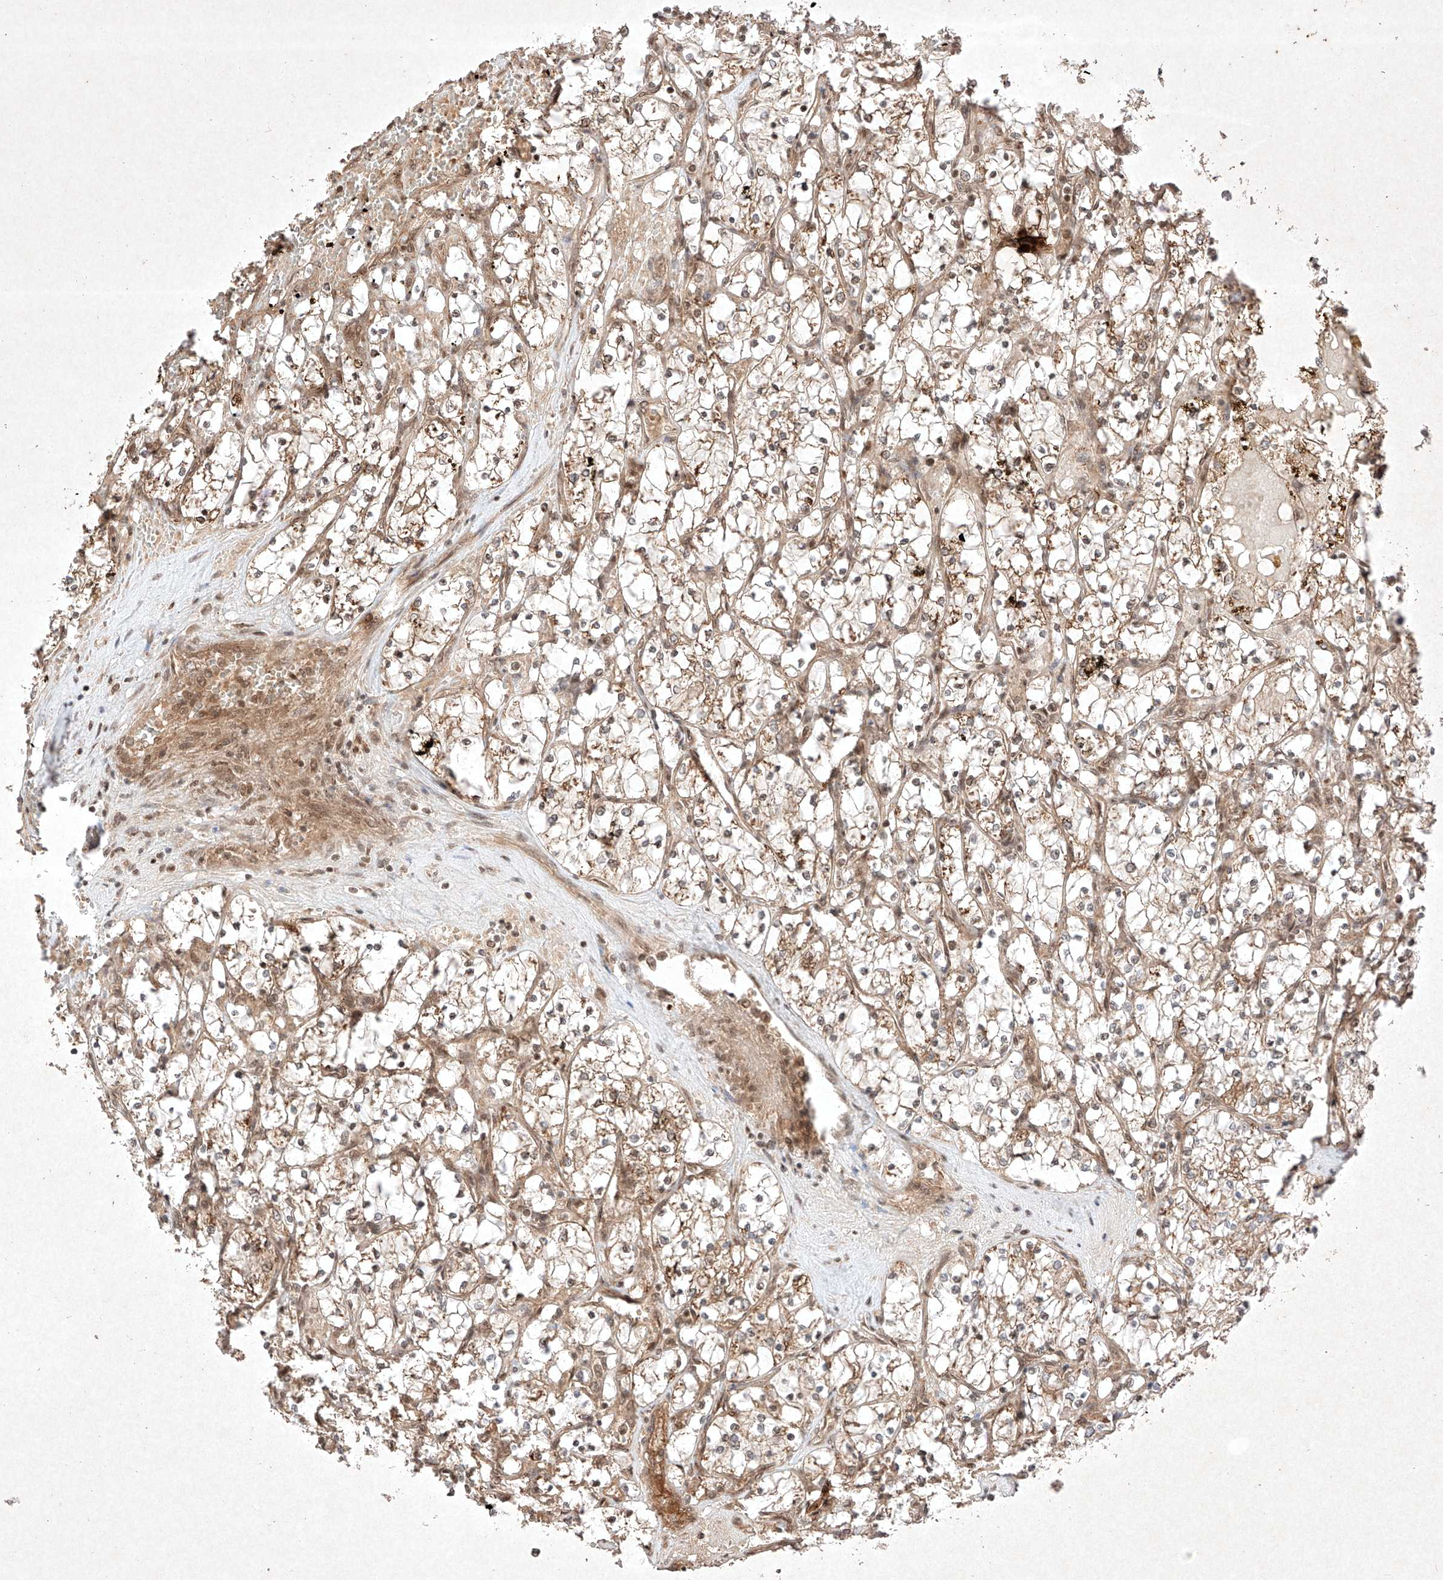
{"staining": {"intensity": "moderate", "quantity": "<25%", "location": "cytoplasmic/membranous"}, "tissue": "renal cancer", "cell_type": "Tumor cells", "image_type": "cancer", "snomed": [{"axis": "morphology", "description": "Adenocarcinoma, NOS"}, {"axis": "topography", "description": "Kidney"}], "caption": "Renal cancer (adenocarcinoma) was stained to show a protein in brown. There is low levels of moderate cytoplasmic/membranous positivity in approximately <25% of tumor cells.", "gene": "RNF31", "patient": {"sex": "female", "age": 69}}